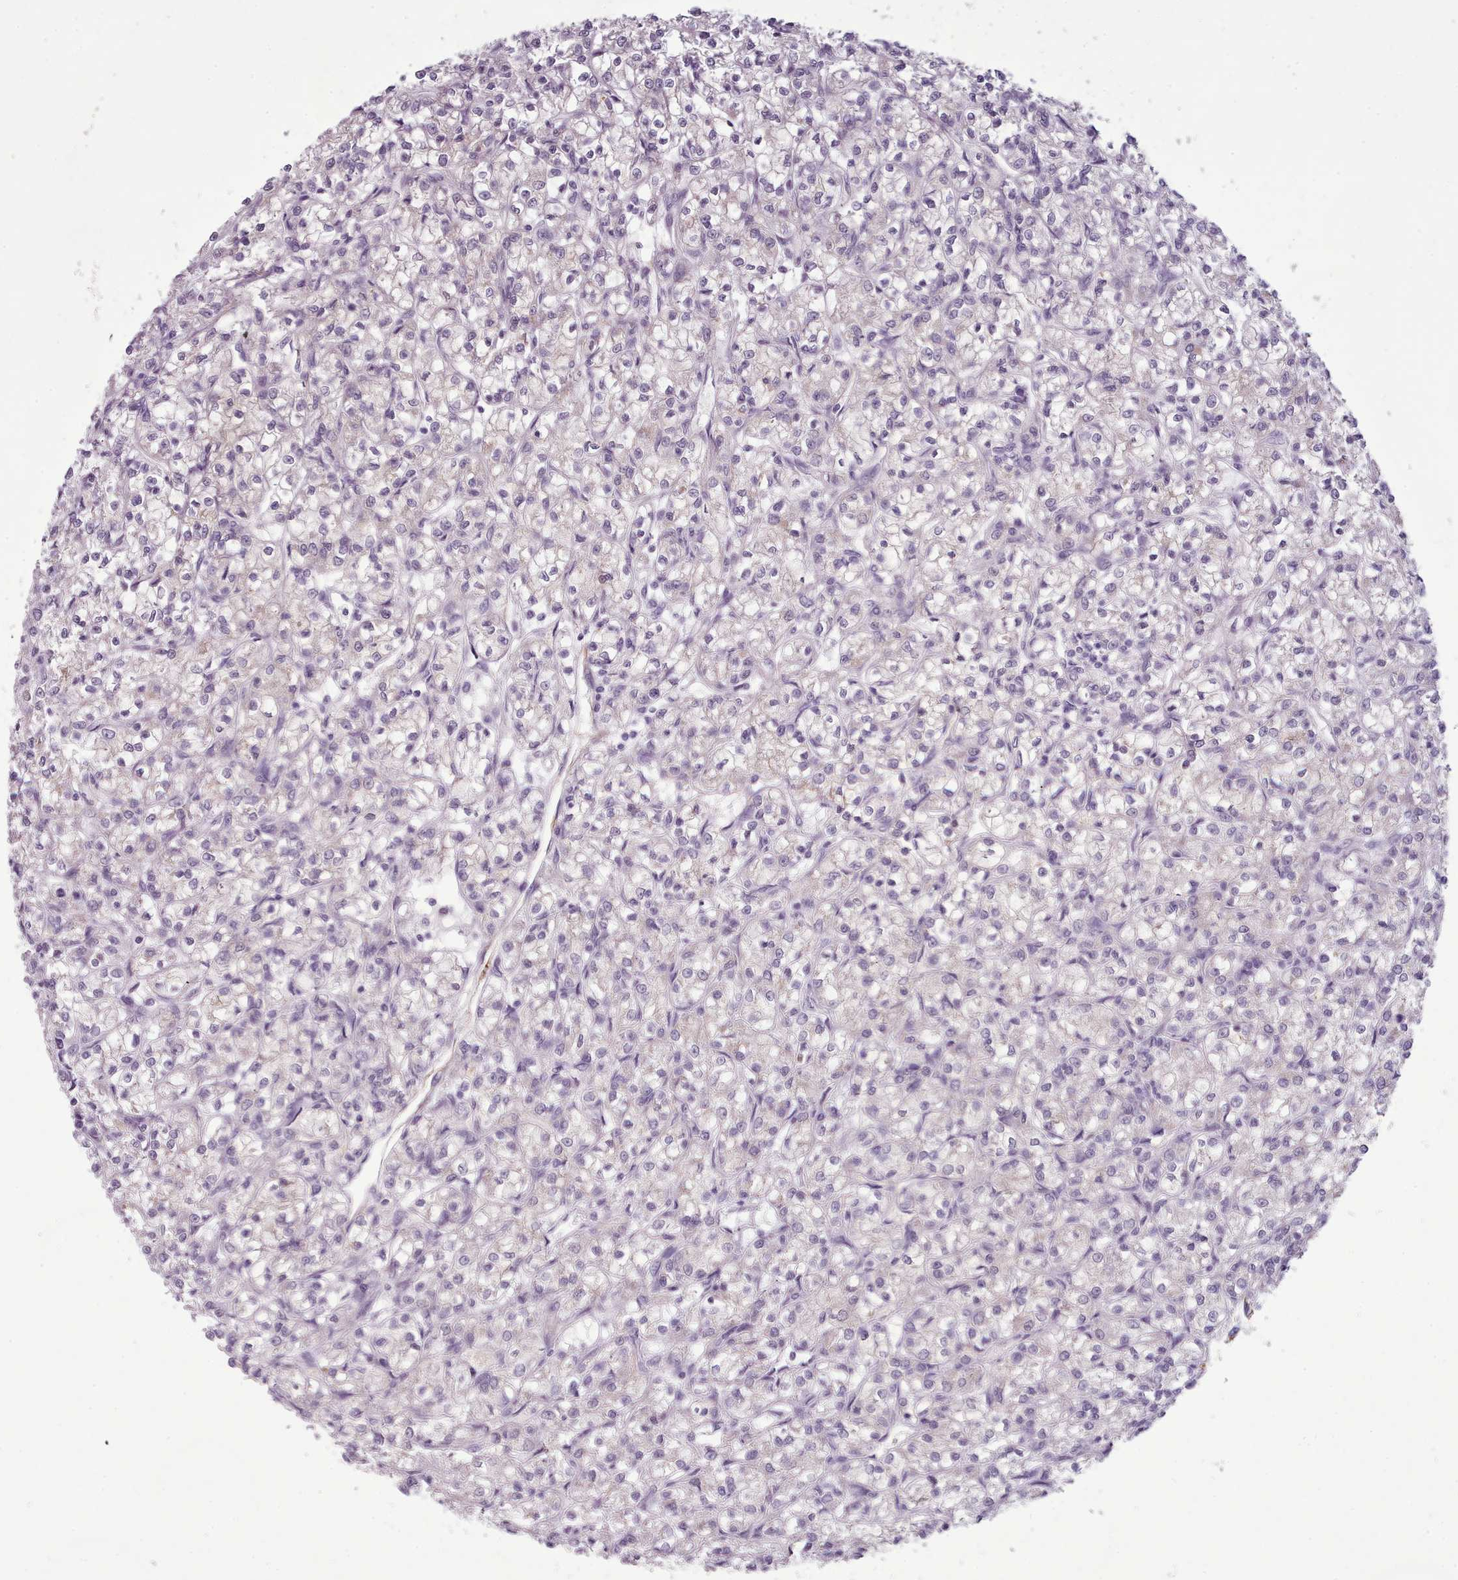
{"staining": {"intensity": "negative", "quantity": "none", "location": "none"}, "tissue": "renal cancer", "cell_type": "Tumor cells", "image_type": "cancer", "snomed": [{"axis": "morphology", "description": "Adenocarcinoma, NOS"}, {"axis": "topography", "description": "Kidney"}], "caption": "There is no significant staining in tumor cells of renal cancer (adenocarcinoma).", "gene": "NDST2", "patient": {"sex": "female", "age": 59}}